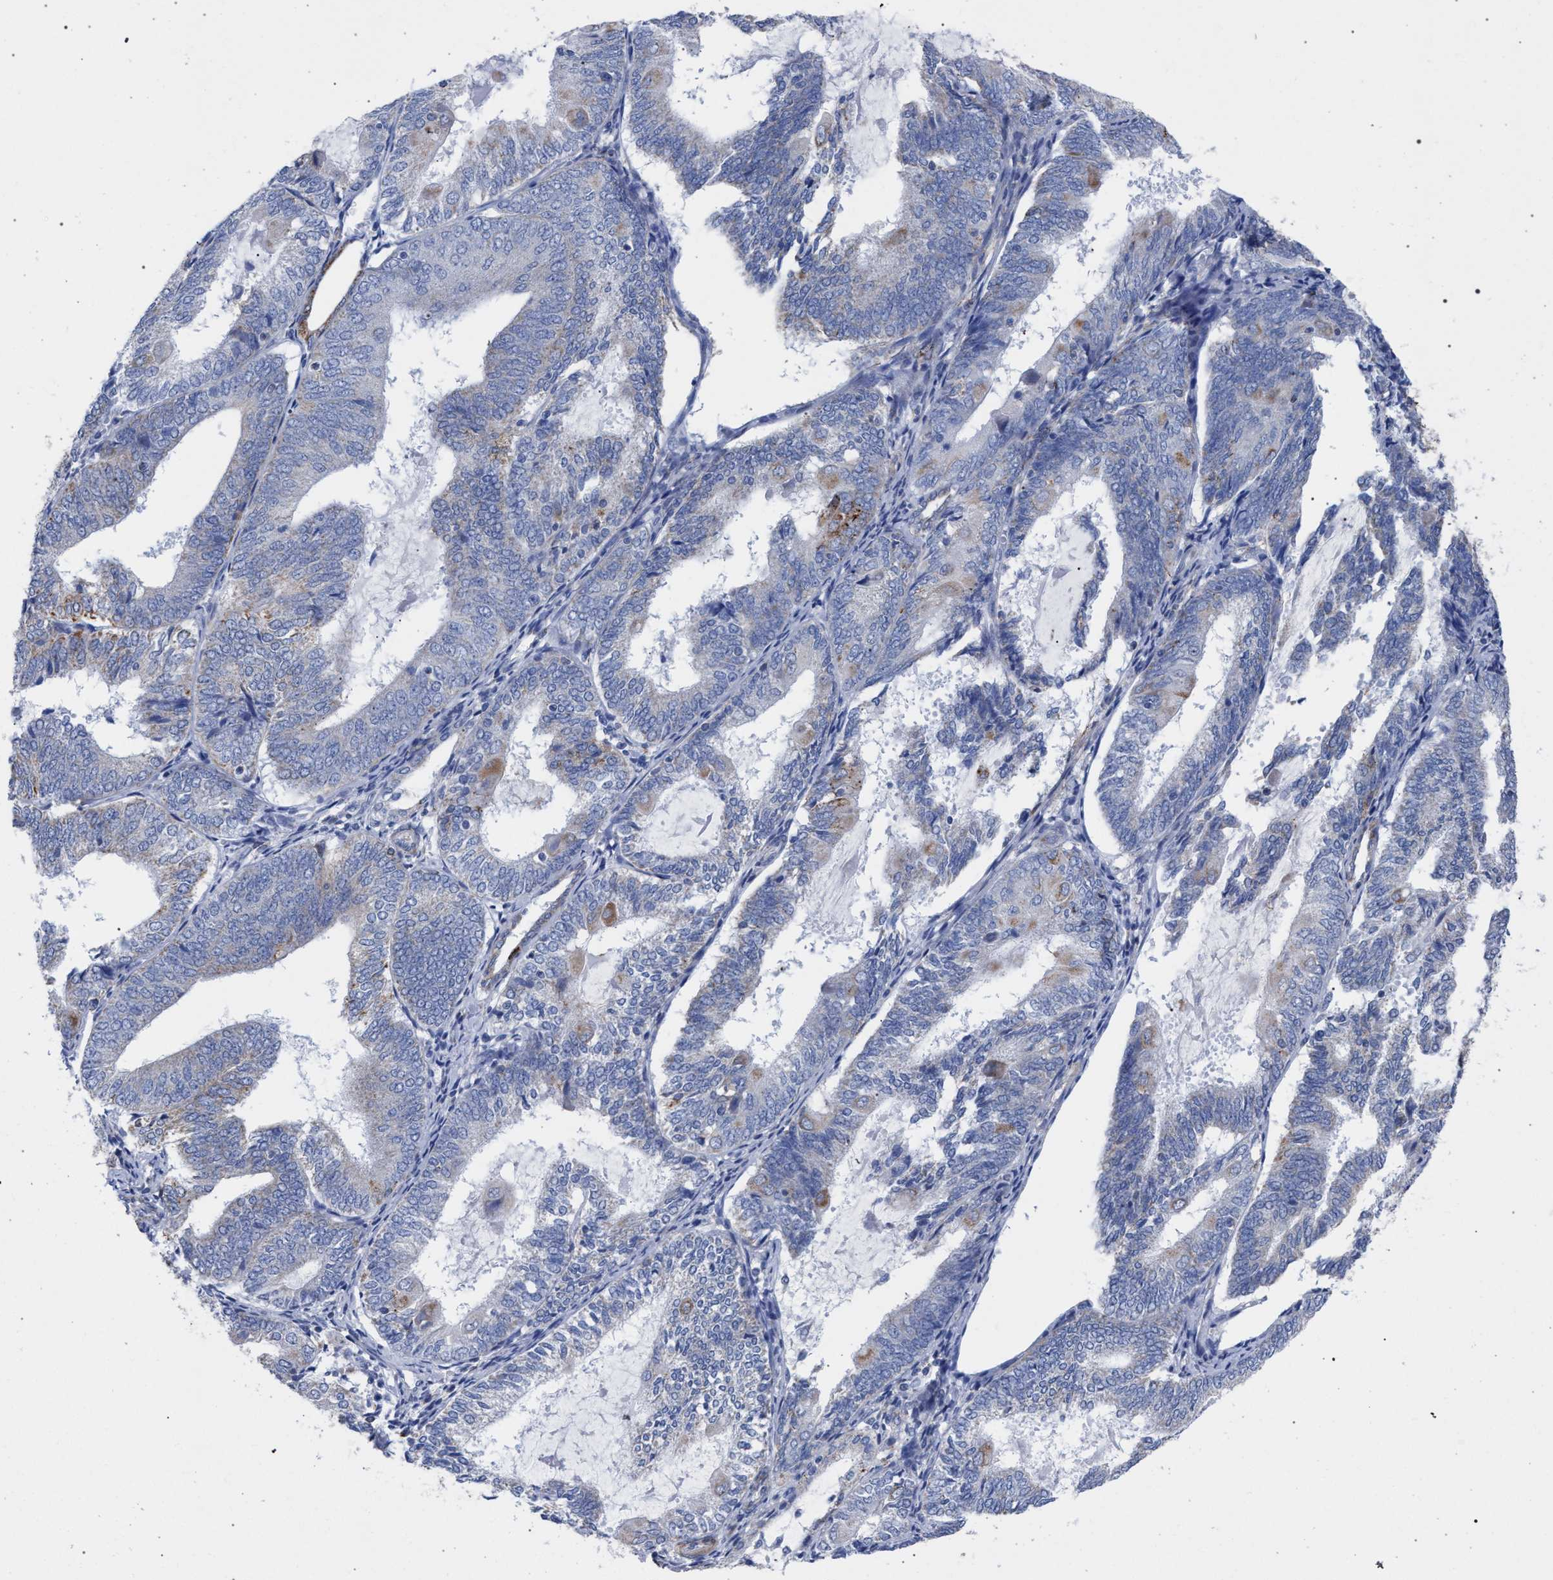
{"staining": {"intensity": "moderate", "quantity": "<25%", "location": "cytoplasmic/membranous"}, "tissue": "endometrial cancer", "cell_type": "Tumor cells", "image_type": "cancer", "snomed": [{"axis": "morphology", "description": "Adenocarcinoma, NOS"}, {"axis": "topography", "description": "Endometrium"}], "caption": "A high-resolution photomicrograph shows IHC staining of endometrial cancer (adenocarcinoma), which reveals moderate cytoplasmic/membranous positivity in approximately <25% of tumor cells.", "gene": "ACADS", "patient": {"sex": "female", "age": 81}}